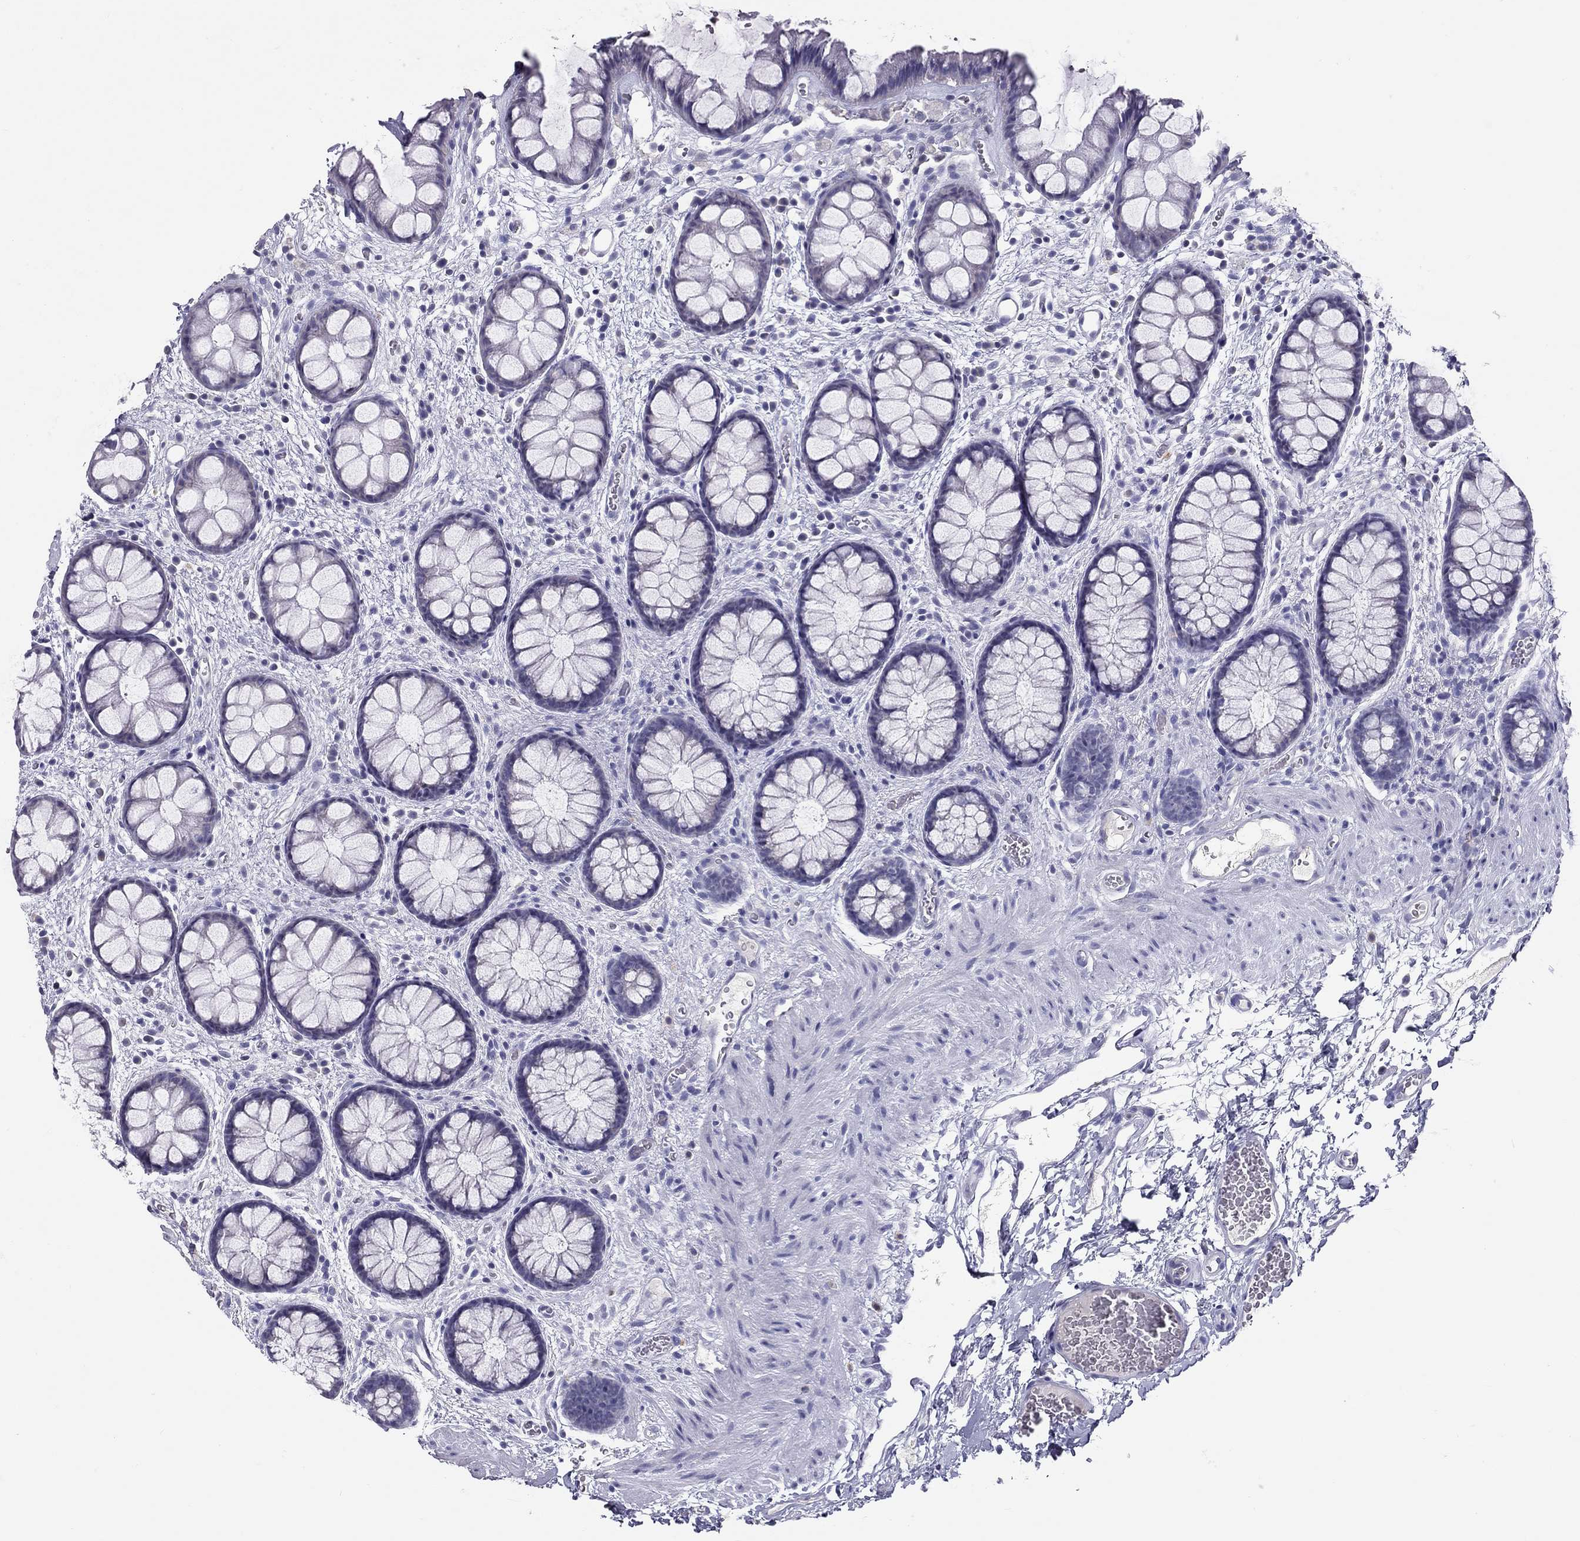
{"staining": {"intensity": "negative", "quantity": "none", "location": "none"}, "tissue": "rectum", "cell_type": "Glandular cells", "image_type": "normal", "snomed": [{"axis": "morphology", "description": "Normal tissue, NOS"}, {"axis": "topography", "description": "Rectum"}], "caption": "IHC of unremarkable rectum exhibits no positivity in glandular cells. Brightfield microscopy of immunohistochemistry stained with DAB (3,3'-diaminobenzidine) (brown) and hematoxylin (blue), captured at high magnification.", "gene": "IL17REL", "patient": {"sex": "female", "age": 62}}